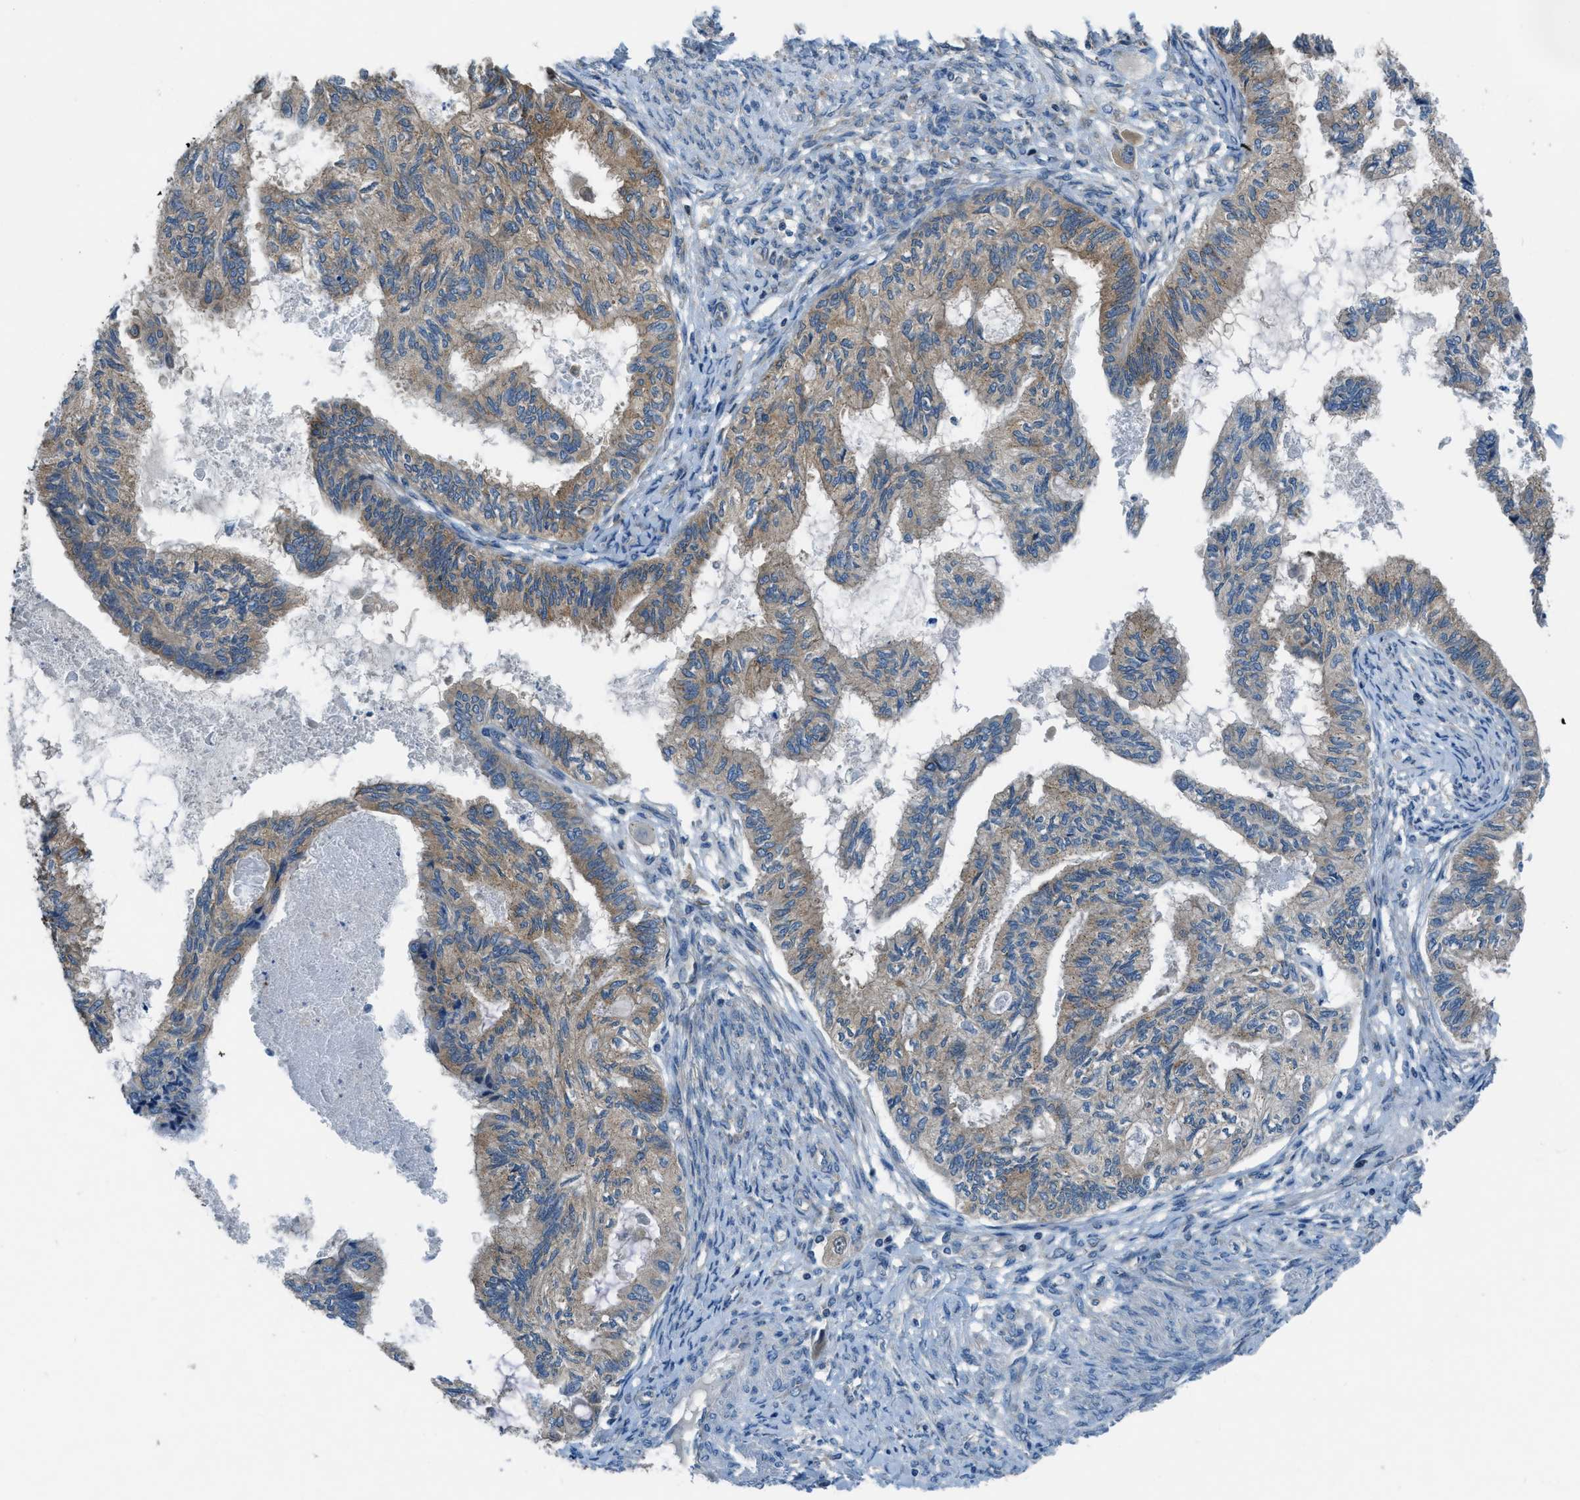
{"staining": {"intensity": "moderate", "quantity": ">75%", "location": "cytoplasmic/membranous"}, "tissue": "cervical cancer", "cell_type": "Tumor cells", "image_type": "cancer", "snomed": [{"axis": "morphology", "description": "Normal tissue, NOS"}, {"axis": "morphology", "description": "Adenocarcinoma, NOS"}, {"axis": "topography", "description": "Cervix"}, {"axis": "topography", "description": "Endometrium"}], "caption": "Cervical adenocarcinoma was stained to show a protein in brown. There is medium levels of moderate cytoplasmic/membranous expression in about >75% of tumor cells.", "gene": "ARFGAP2", "patient": {"sex": "female", "age": 86}}